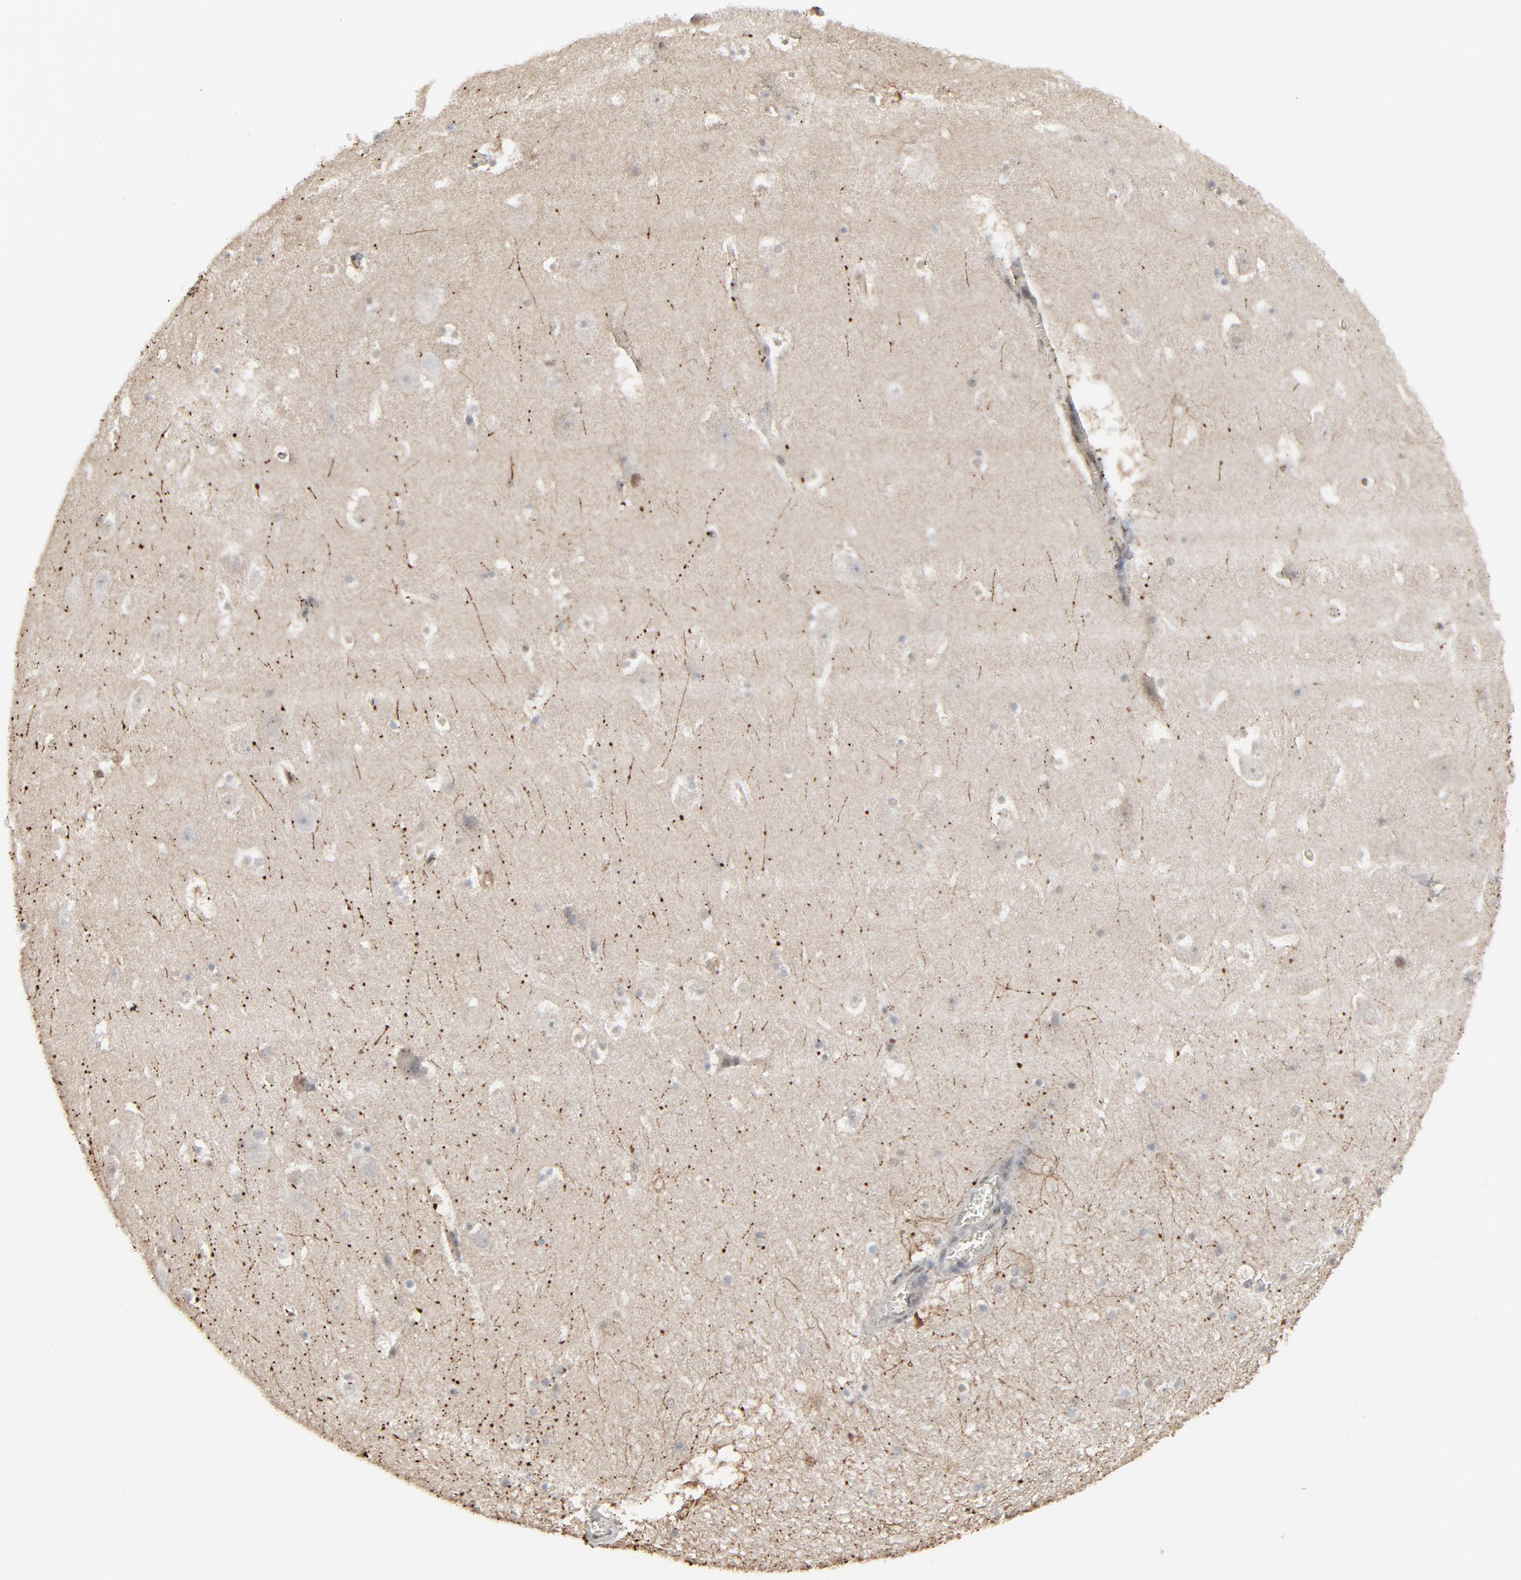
{"staining": {"intensity": "moderate", "quantity": "25%-75%", "location": "nuclear"}, "tissue": "hippocampus", "cell_type": "Glial cells", "image_type": "normal", "snomed": [{"axis": "morphology", "description": "Normal tissue, NOS"}, {"axis": "topography", "description": "Hippocampus"}], "caption": "A brown stain shows moderate nuclear positivity of a protein in glial cells of benign human hippocampus.", "gene": "FBXO28", "patient": {"sex": "male", "age": 45}}